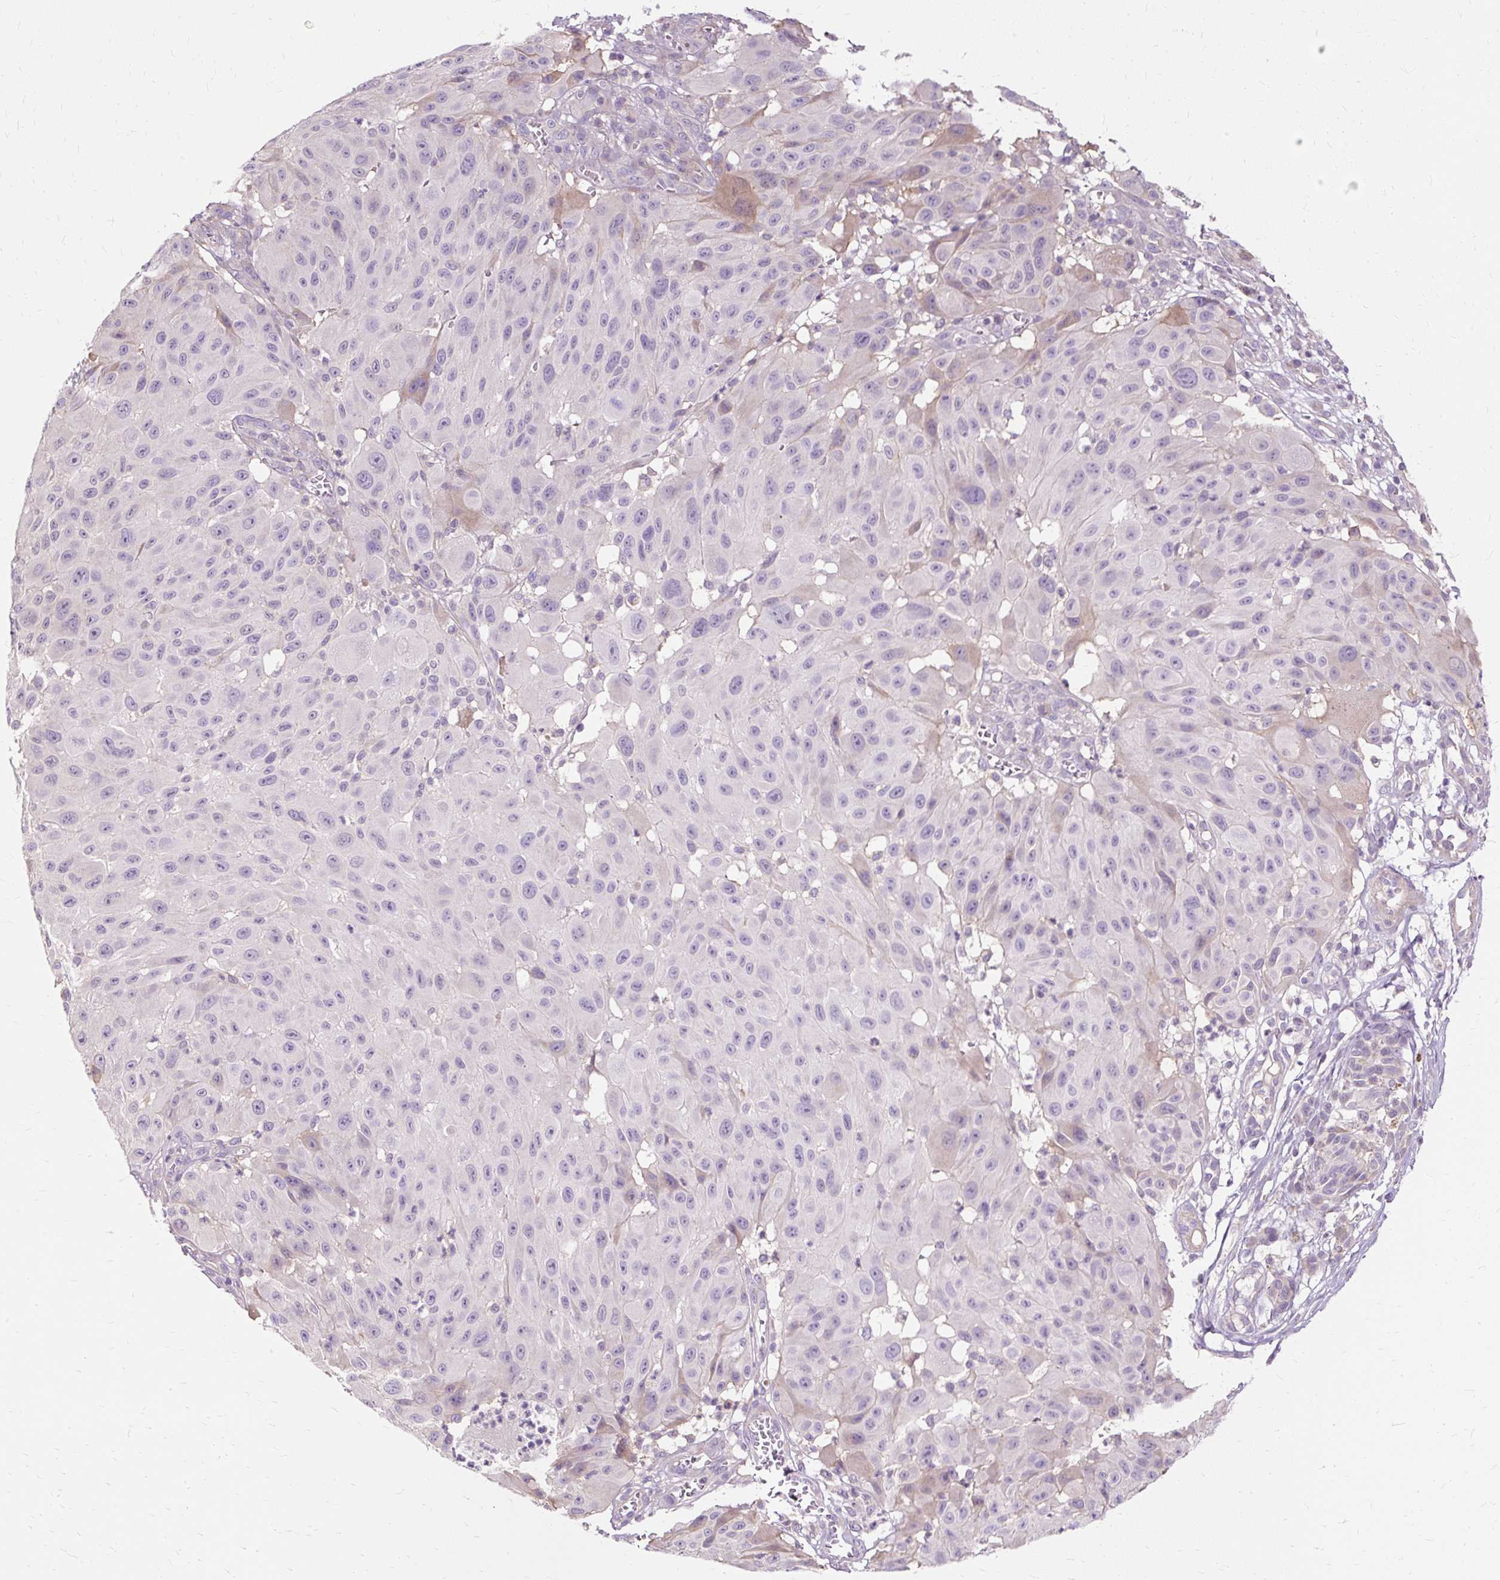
{"staining": {"intensity": "negative", "quantity": "none", "location": "none"}, "tissue": "melanoma", "cell_type": "Tumor cells", "image_type": "cancer", "snomed": [{"axis": "morphology", "description": "Malignant melanoma, NOS"}, {"axis": "topography", "description": "Skin"}], "caption": "Immunohistochemistry photomicrograph of human malignant melanoma stained for a protein (brown), which exhibits no staining in tumor cells.", "gene": "TSPAN8", "patient": {"sex": "male", "age": 83}}